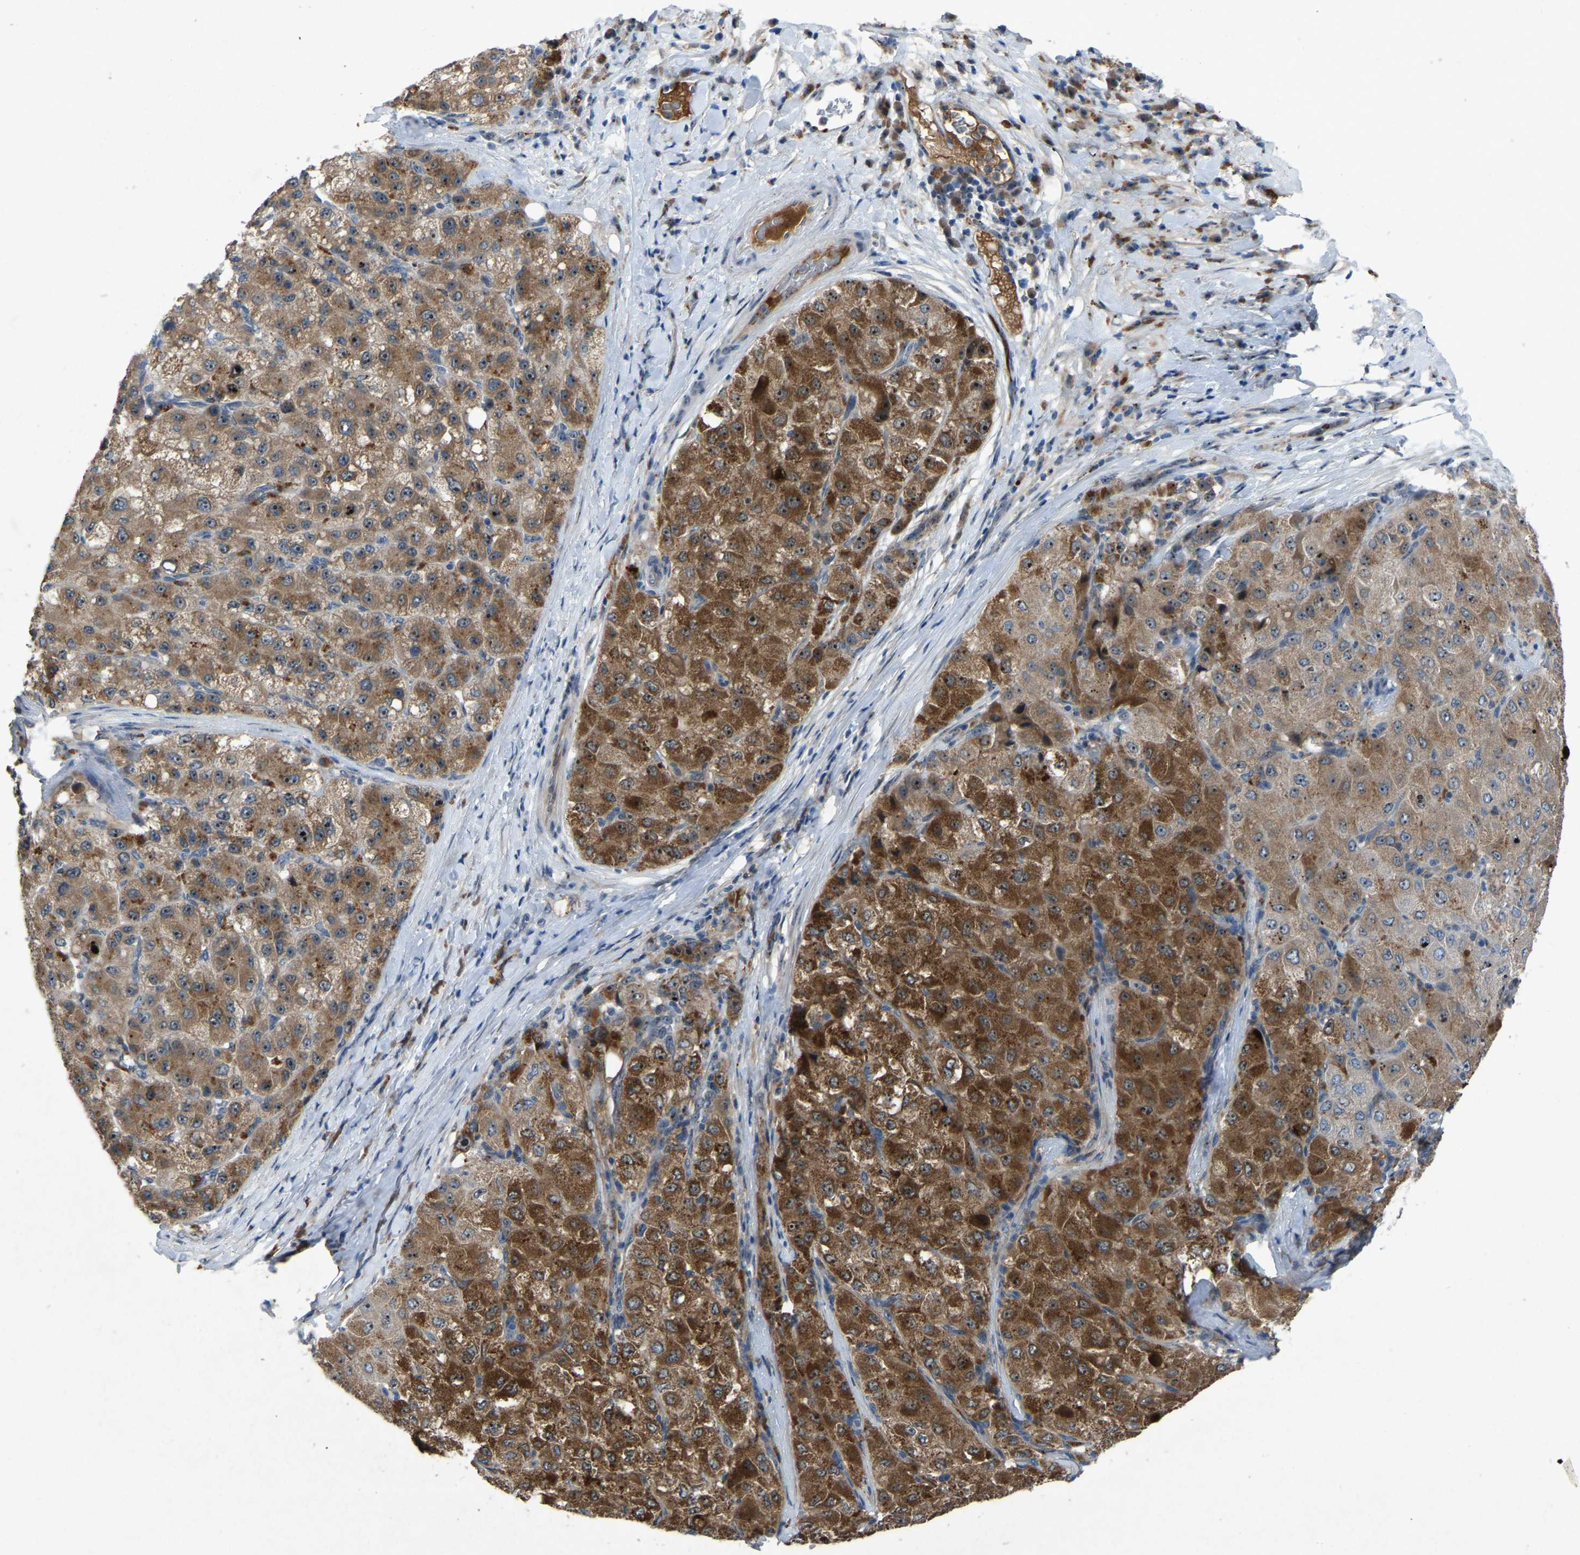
{"staining": {"intensity": "strong", "quantity": ">75%", "location": "cytoplasmic/membranous"}, "tissue": "liver cancer", "cell_type": "Tumor cells", "image_type": "cancer", "snomed": [{"axis": "morphology", "description": "Carcinoma, Hepatocellular, NOS"}, {"axis": "topography", "description": "Liver"}], "caption": "Brown immunohistochemical staining in liver hepatocellular carcinoma demonstrates strong cytoplasmic/membranous positivity in approximately >75% of tumor cells.", "gene": "FHIT", "patient": {"sex": "male", "age": 80}}